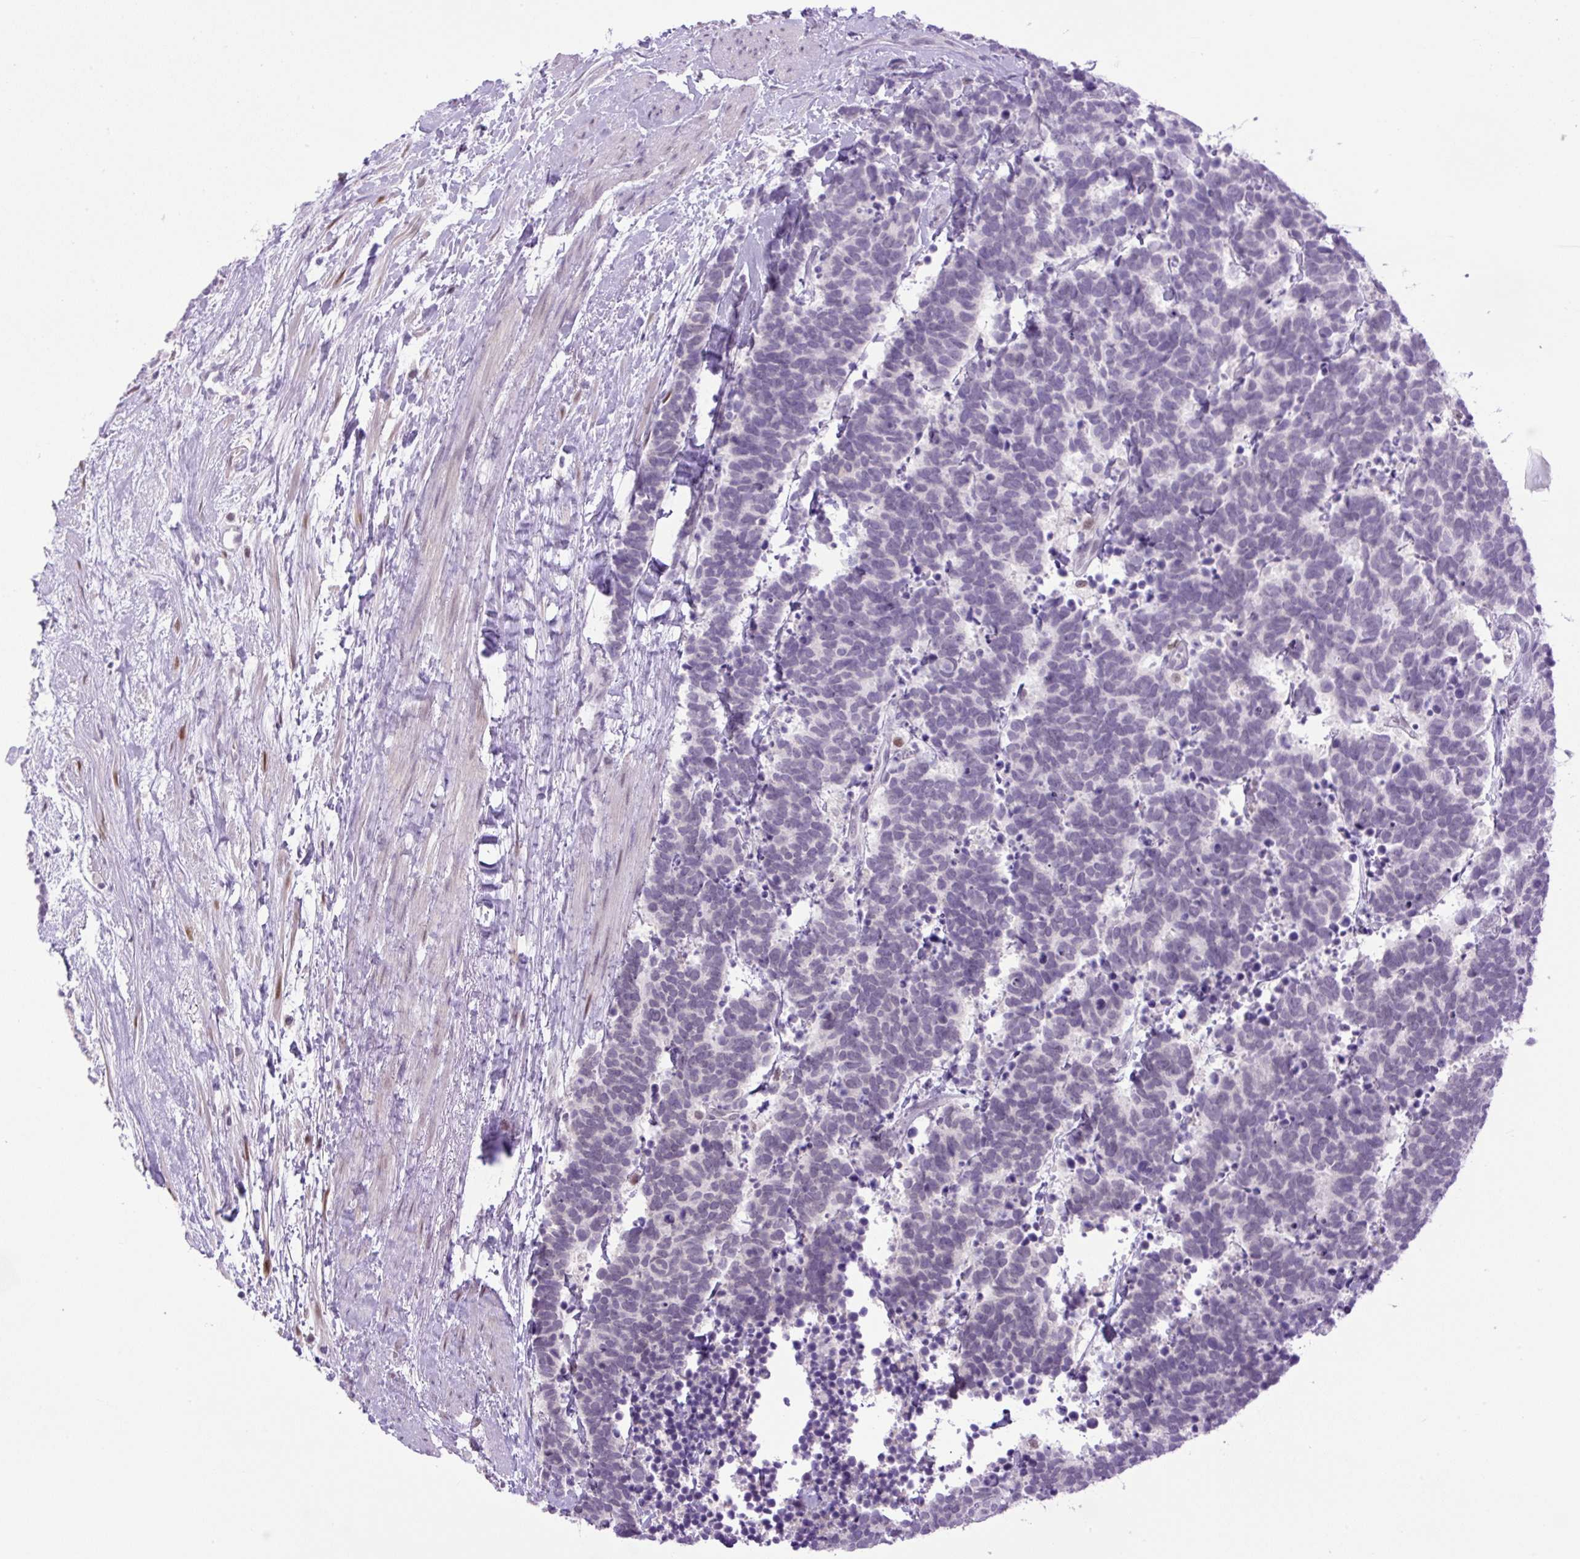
{"staining": {"intensity": "negative", "quantity": "none", "location": "none"}, "tissue": "carcinoid", "cell_type": "Tumor cells", "image_type": "cancer", "snomed": [{"axis": "morphology", "description": "Carcinoma, NOS"}, {"axis": "morphology", "description": "Carcinoid, malignant, NOS"}, {"axis": "topography", "description": "Prostate"}], "caption": "This image is of carcinoma stained with IHC to label a protein in brown with the nuclei are counter-stained blue. There is no positivity in tumor cells. (DAB immunohistochemistry (IHC) with hematoxylin counter stain).", "gene": "KPNA1", "patient": {"sex": "male", "age": 57}}